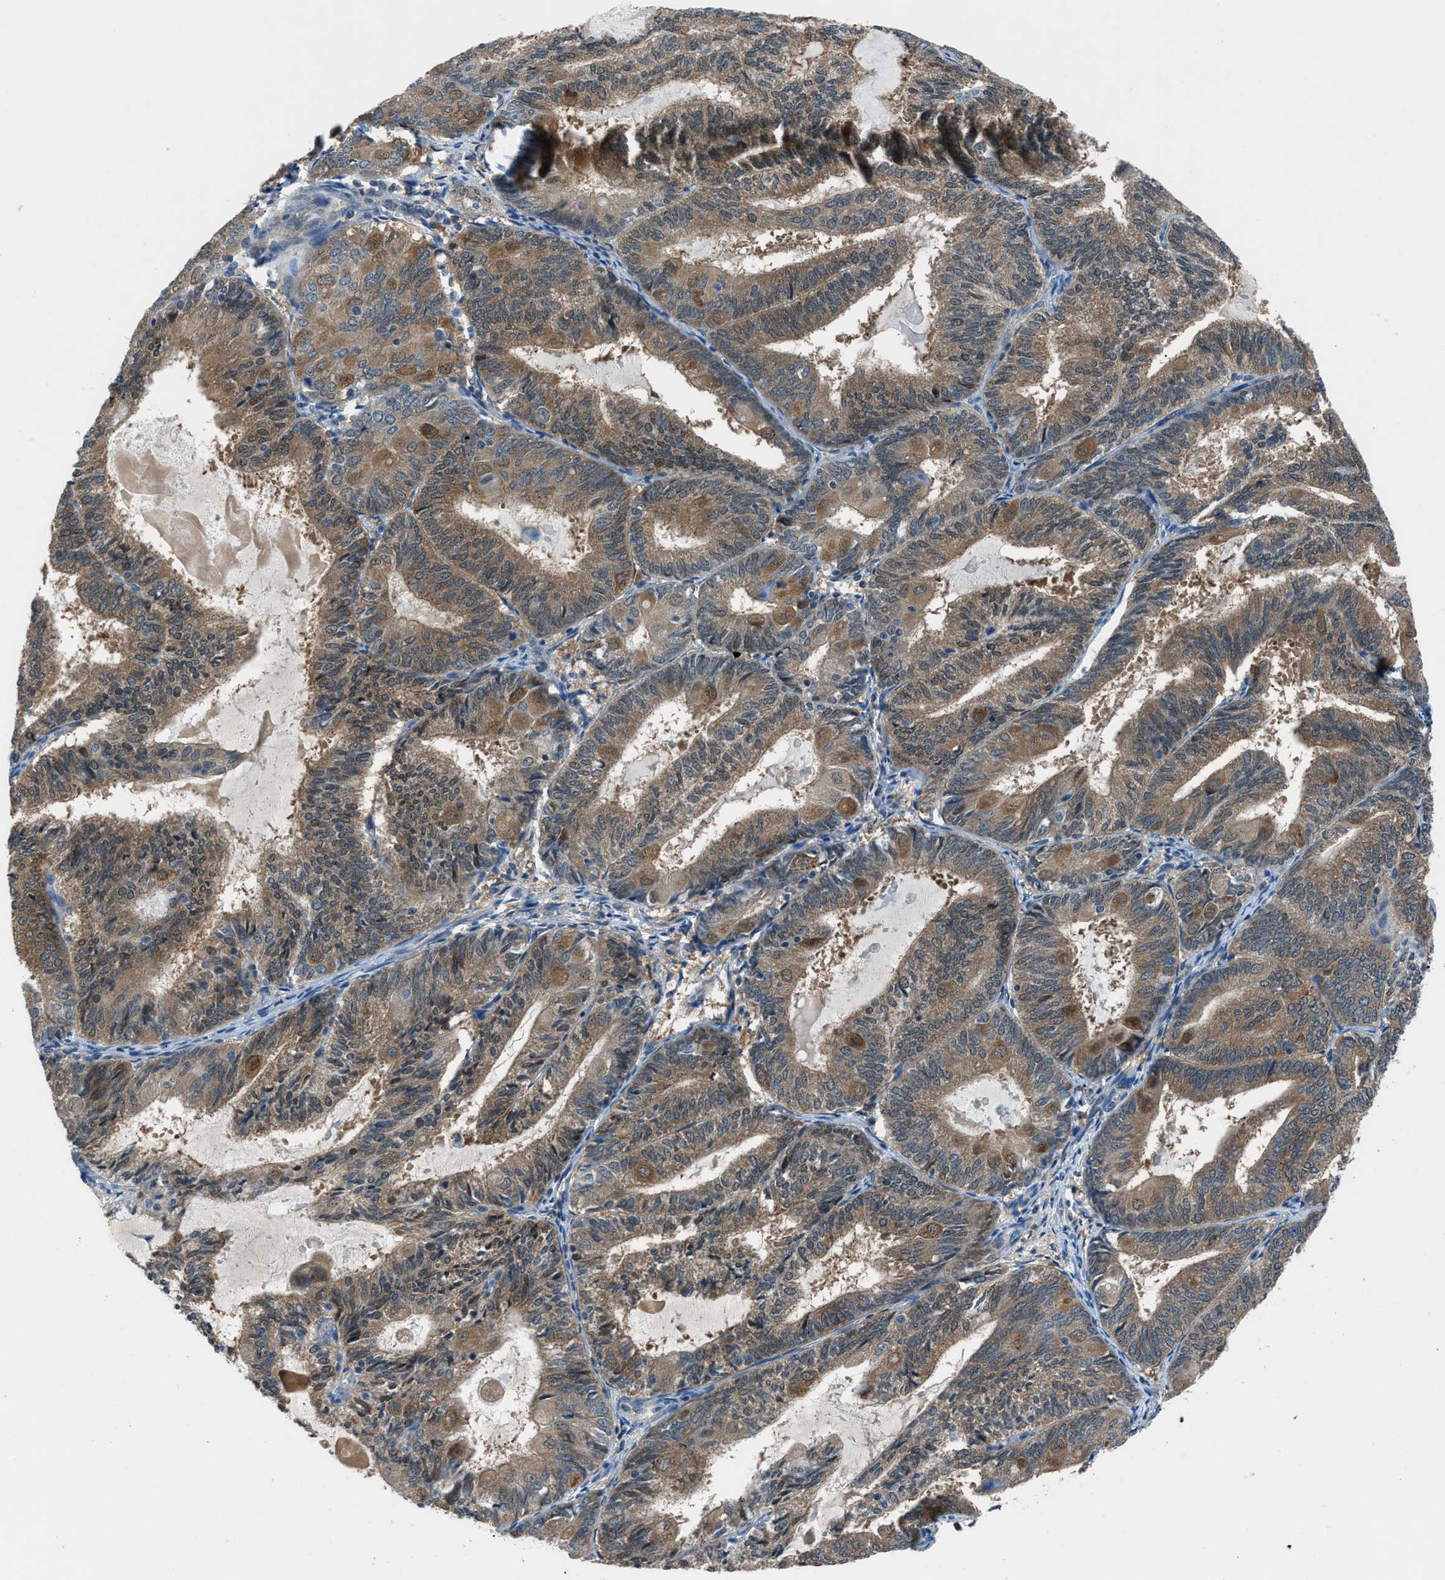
{"staining": {"intensity": "moderate", "quantity": ">75%", "location": "cytoplasmic/membranous"}, "tissue": "endometrial cancer", "cell_type": "Tumor cells", "image_type": "cancer", "snomed": [{"axis": "morphology", "description": "Adenocarcinoma, NOS"}, {"axis": "topography", "description": "Endometrium"}], "caption": "Immunohistochemistry histopathology image of human endometrial adenocarcinoma stained for a protein (brown), which reveals medium levels of moderate cytoplasmic/membranous staining in about >75% of tumor cells.", "gene": "ACP1", "patient": {"sex": "female", "age": 81}}